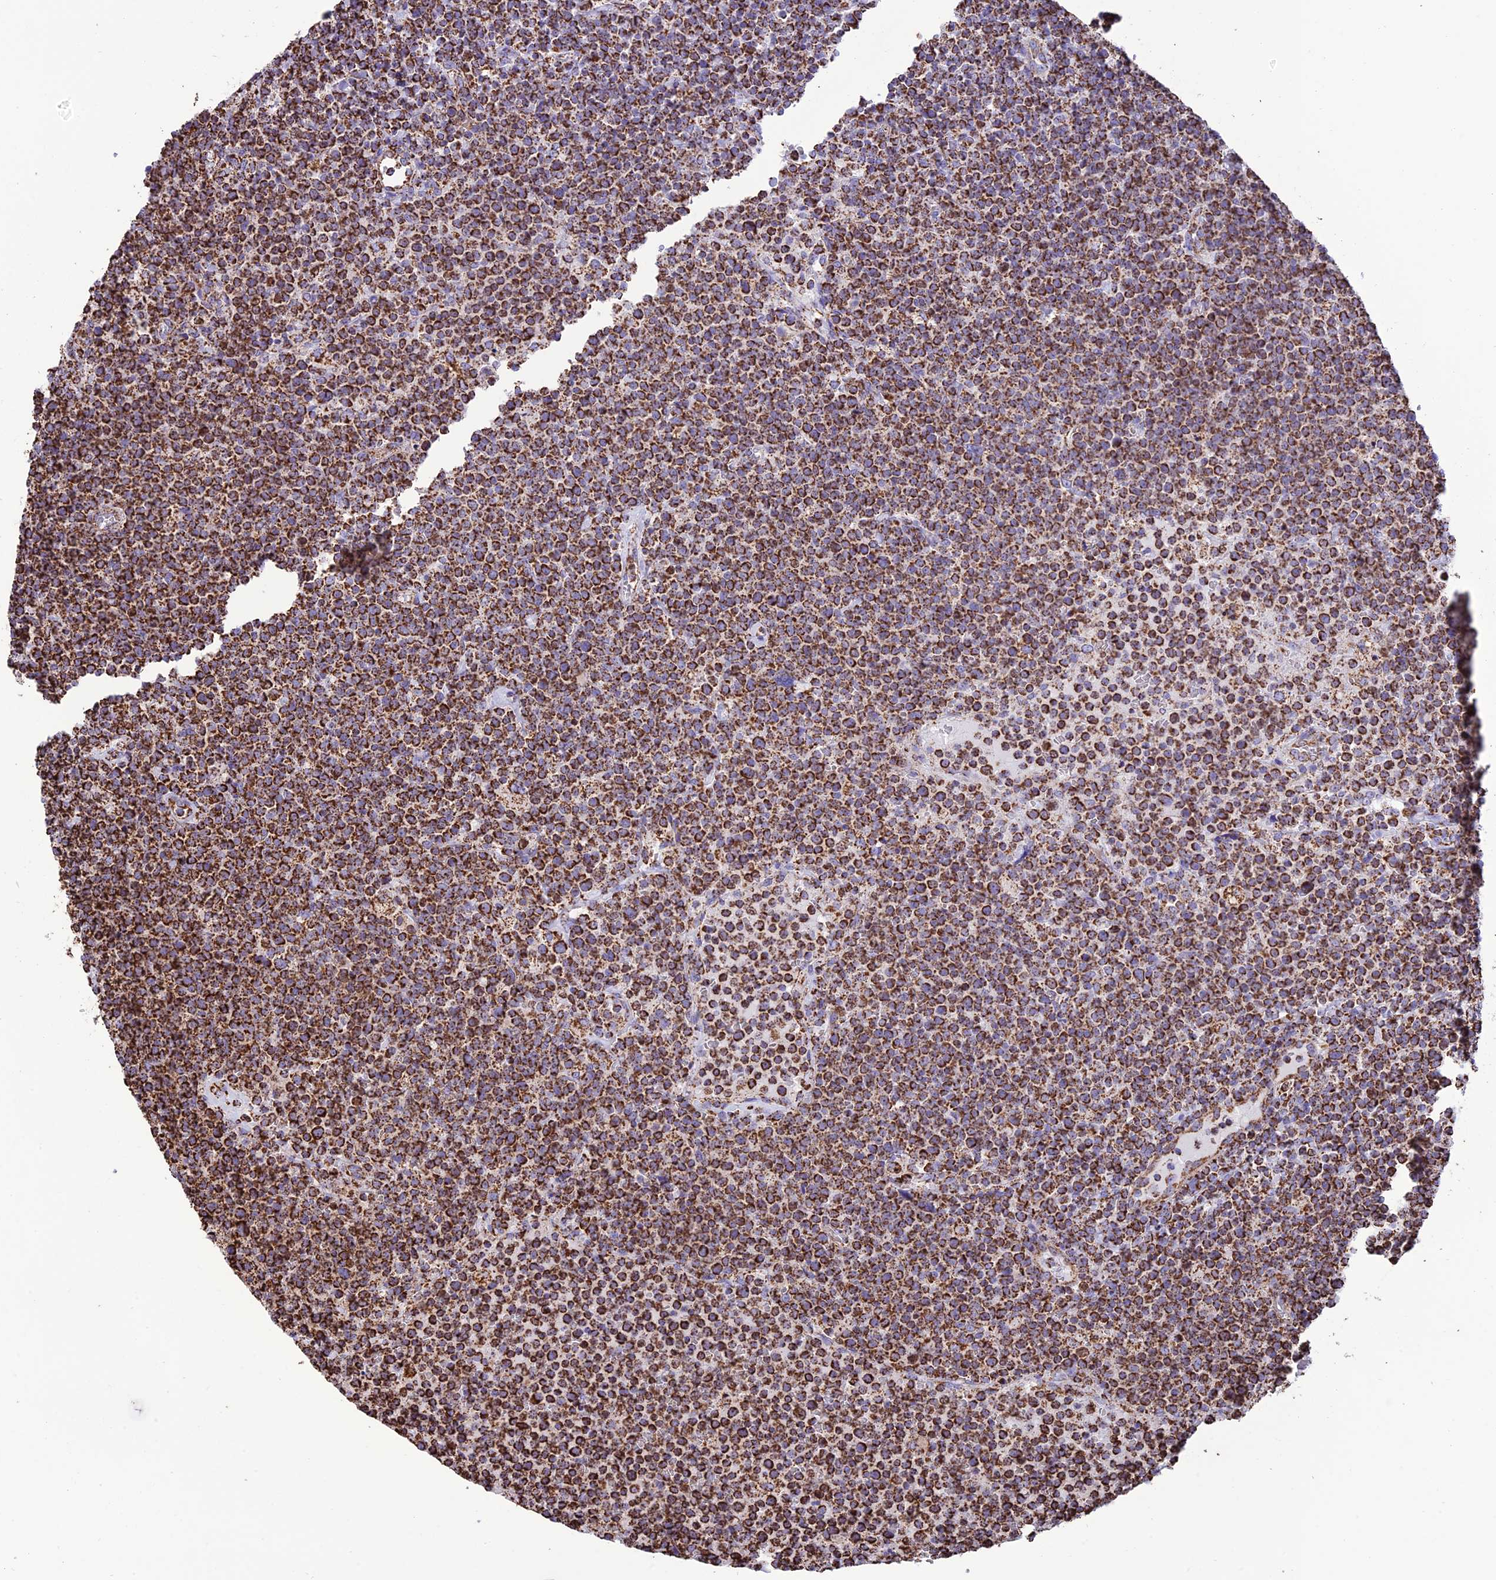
{"staining": {"intensity": "strong", "quantity": ">75%", "location": "cytoplasmic/membranous"}, "tissue": "lymphoma", "cell_type": "Tumor cells", "image_type": "cancer", "snomed": [{"axis": "morphology", "description": "Malignant lymphoma, non-Hodgkin's type, High grade"}, {"axis": "topography", "description": "Lymph node"}], "caption": "Tumor cells show high levels of strong cytoplasmic/membranous expression in approximately >75% of cells in high-grade malignant lymphoma, non-Hodgkin's type.", "gene": "NDUFAF1", "patient": {"sex": "male", "age": 61}}